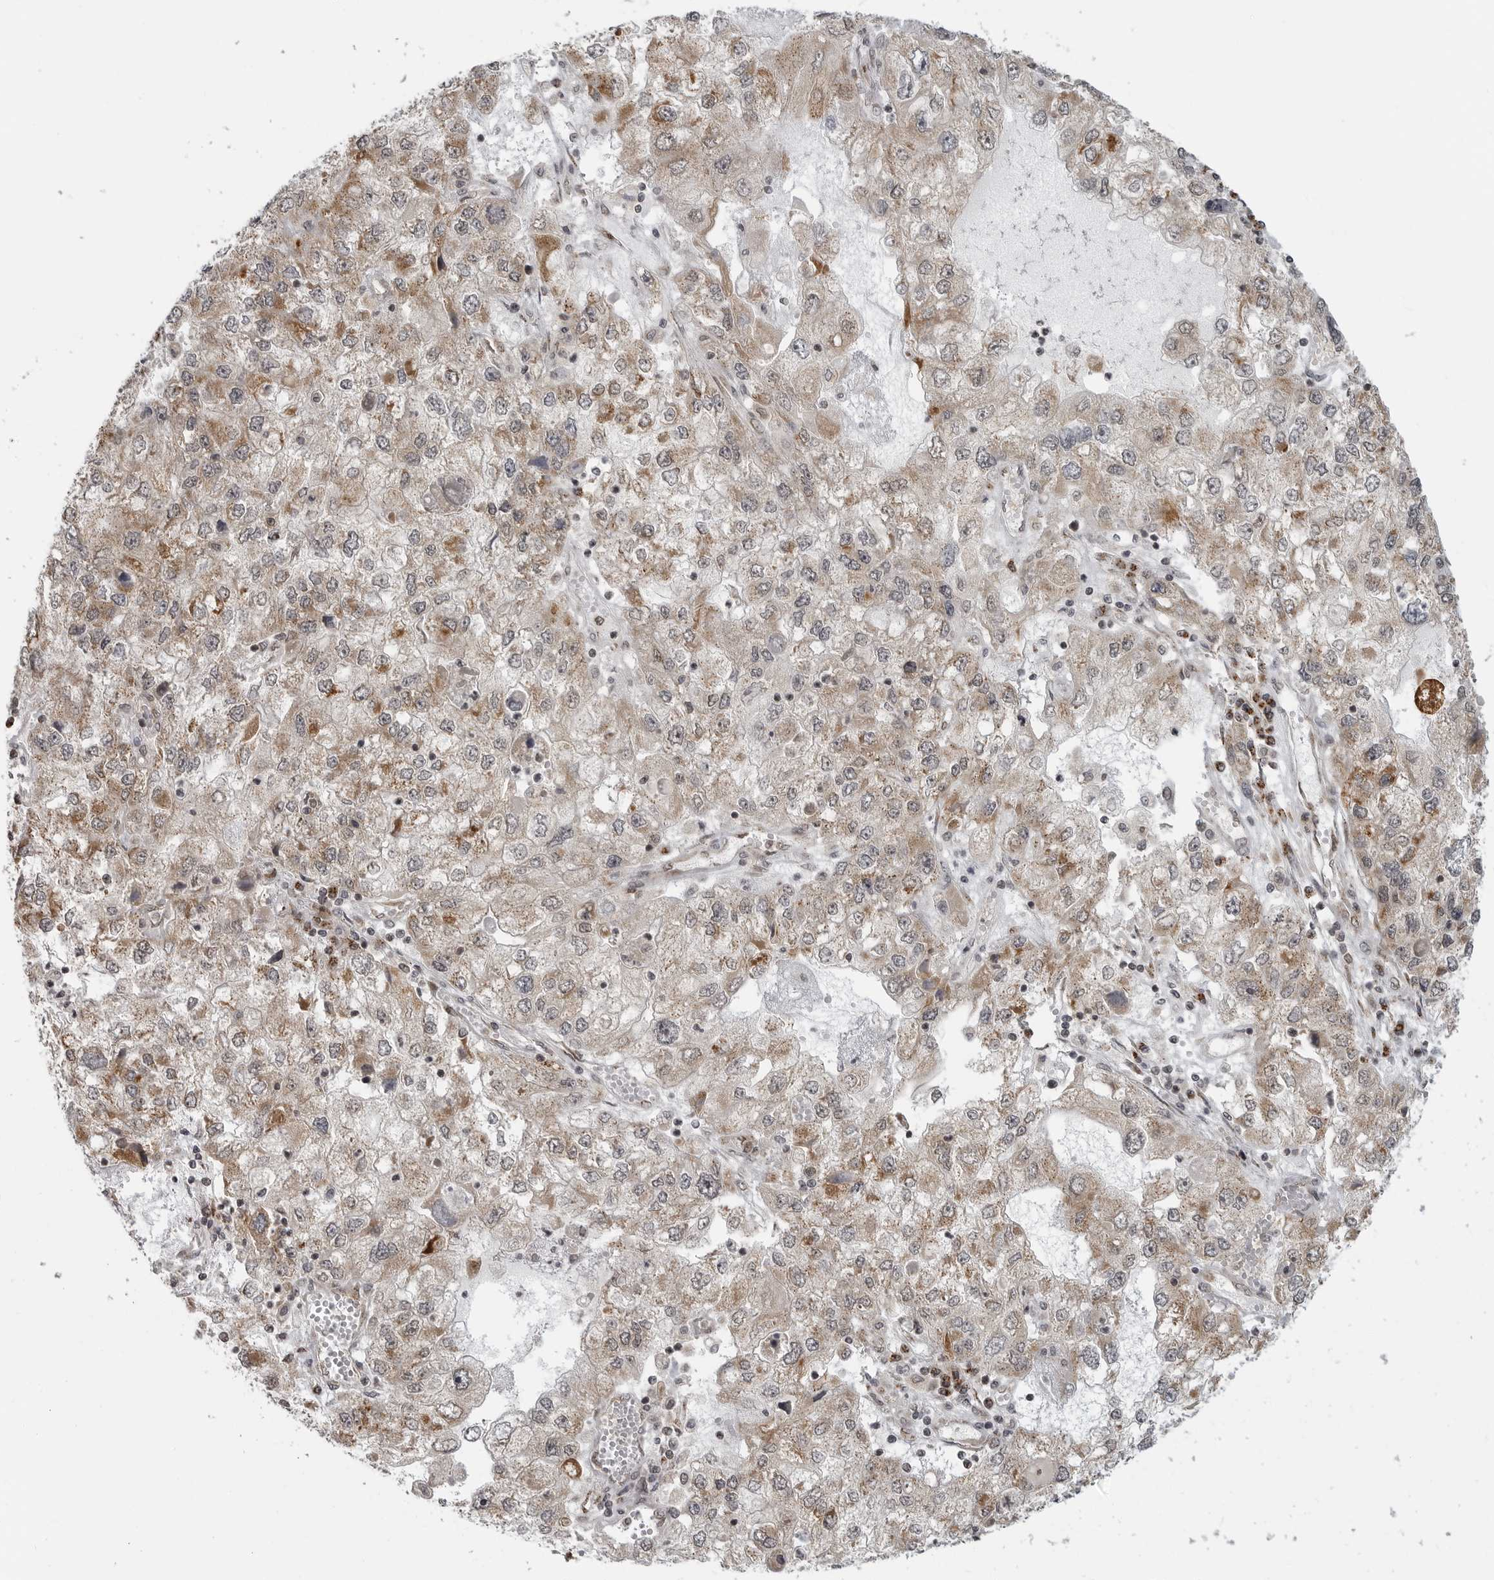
{"staining": {"intensity": "moderate", "quantity": "25%-75%", "location": "cytoplasmic/membranous"}, "tissue": "endometrial cancer", "cell_type": "Tumor cells", "image_type": "cancer", "snomed": [{"axis": "morphology", "description": "Adenocarcinoma, NOS"}, {"axis": "topography", "description": "Endometrium"}], "caption": "Immunohistochemistry (IHC) (DAB) staining of human endometrial cancer shows moderate cytoplasmic/membranous protein expression in about 25%-75% of tumor cells.", "gene": "COPA", "patient": {"sex": "female", "age": 49}}